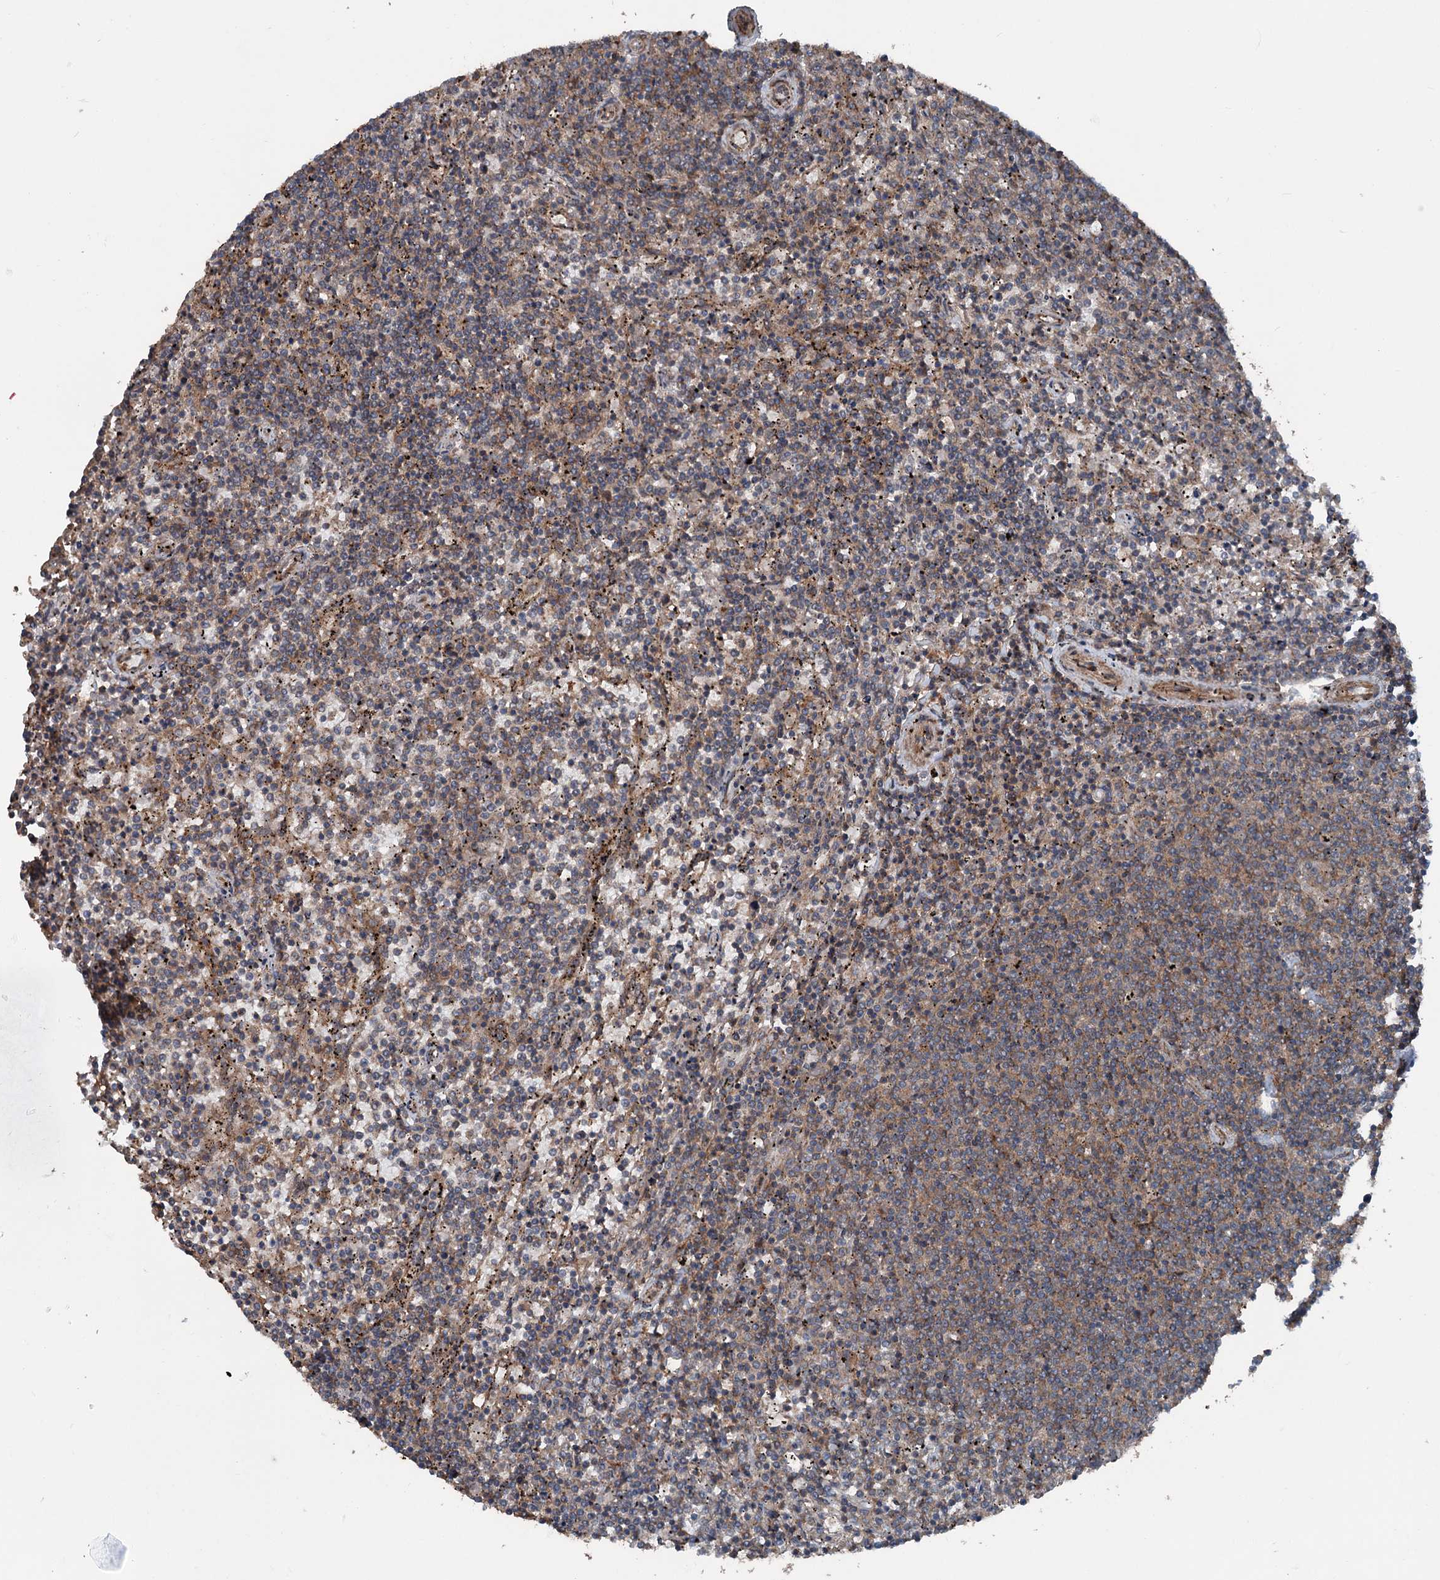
{"staining": {"intensity": "weak", "quantity": "25%-75%", "location": "cytoplasmic/membranous"}, "tissue": "lymphoma", "cell_type": "Tumor cells", "image_type": "cancer", "snomed": [{"axis": "morphology", "description": "Malignant lymphoma, non-Hodgkin's type, Low grade"}, {"axis": "topography", "description": "Spleen"}], "caption": "DAB immunohistochemical staining of malignant lymphoma, non-Hodgkin's type (low-grade) exhibits weak cytoplasmic/membranous protein staining in about 25%-75% of tumor cells.", "gene": "RNF214", "patient": {"sex": "female", "age": 50}}